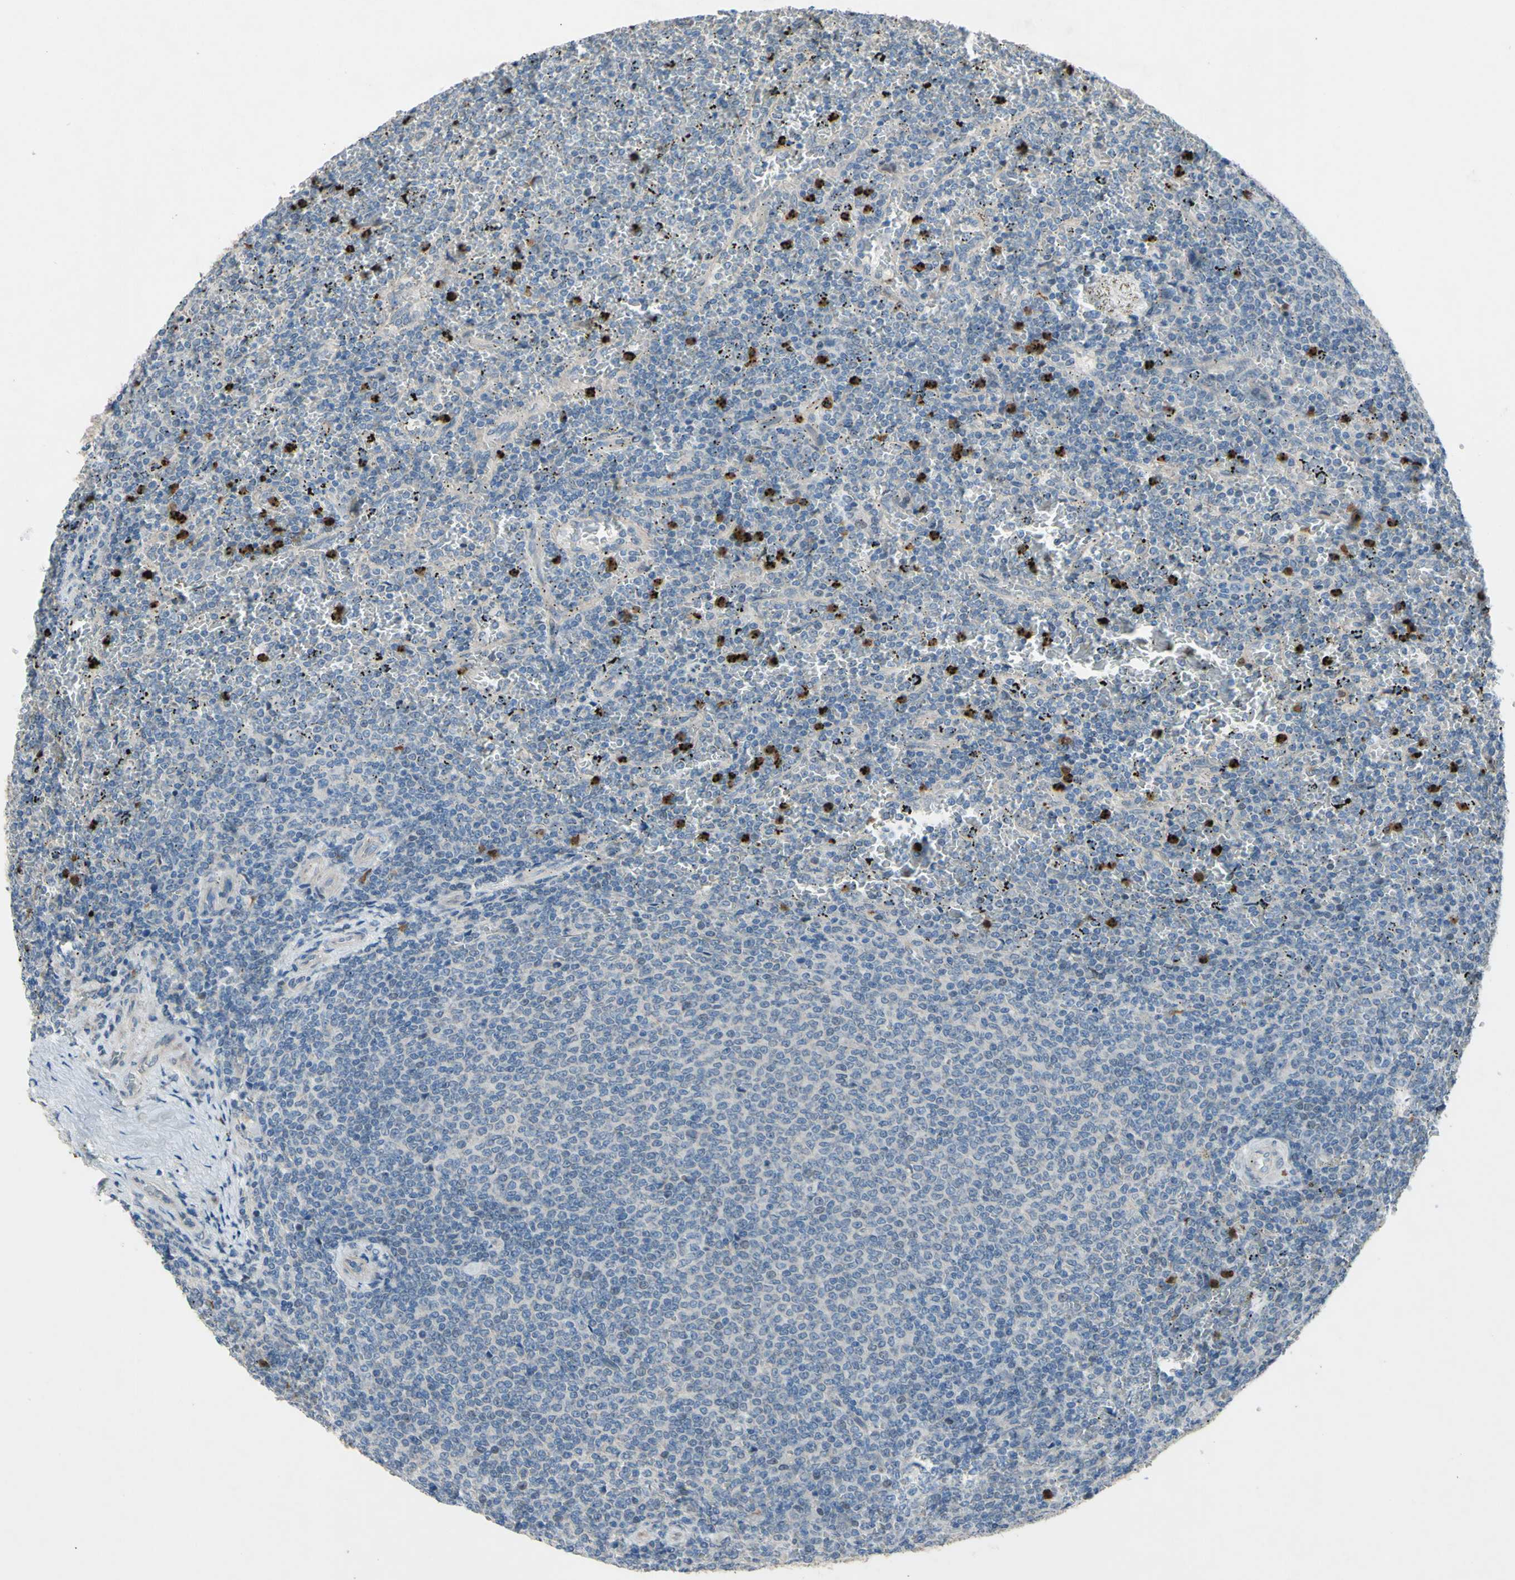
{"staining": {"intensity": "weak", "quantity": ">75%", "location": "cytoplasmic/membranous"}, "tissue": "lymphoma", "cell_type": "Tumor cells", "image_type": "cancer", "snomed": [{"axis": "morphology", "description": "Malignant lymphoma, non-Hodgkin's type, Low grade"}, {"axis": "topography", "description": "Spleen"}], "caption": "High-power microscopy captured an immunohistochemistry (IHC) micrograph of low-grade malignant lymphoma, non-Hodgkin's type, revealing weak cytoplasmic/membranous expression in approximately >75% of tumor cells.", "gene": "GRAMD2B", "patient": {"sex": "female", "age": 77}}